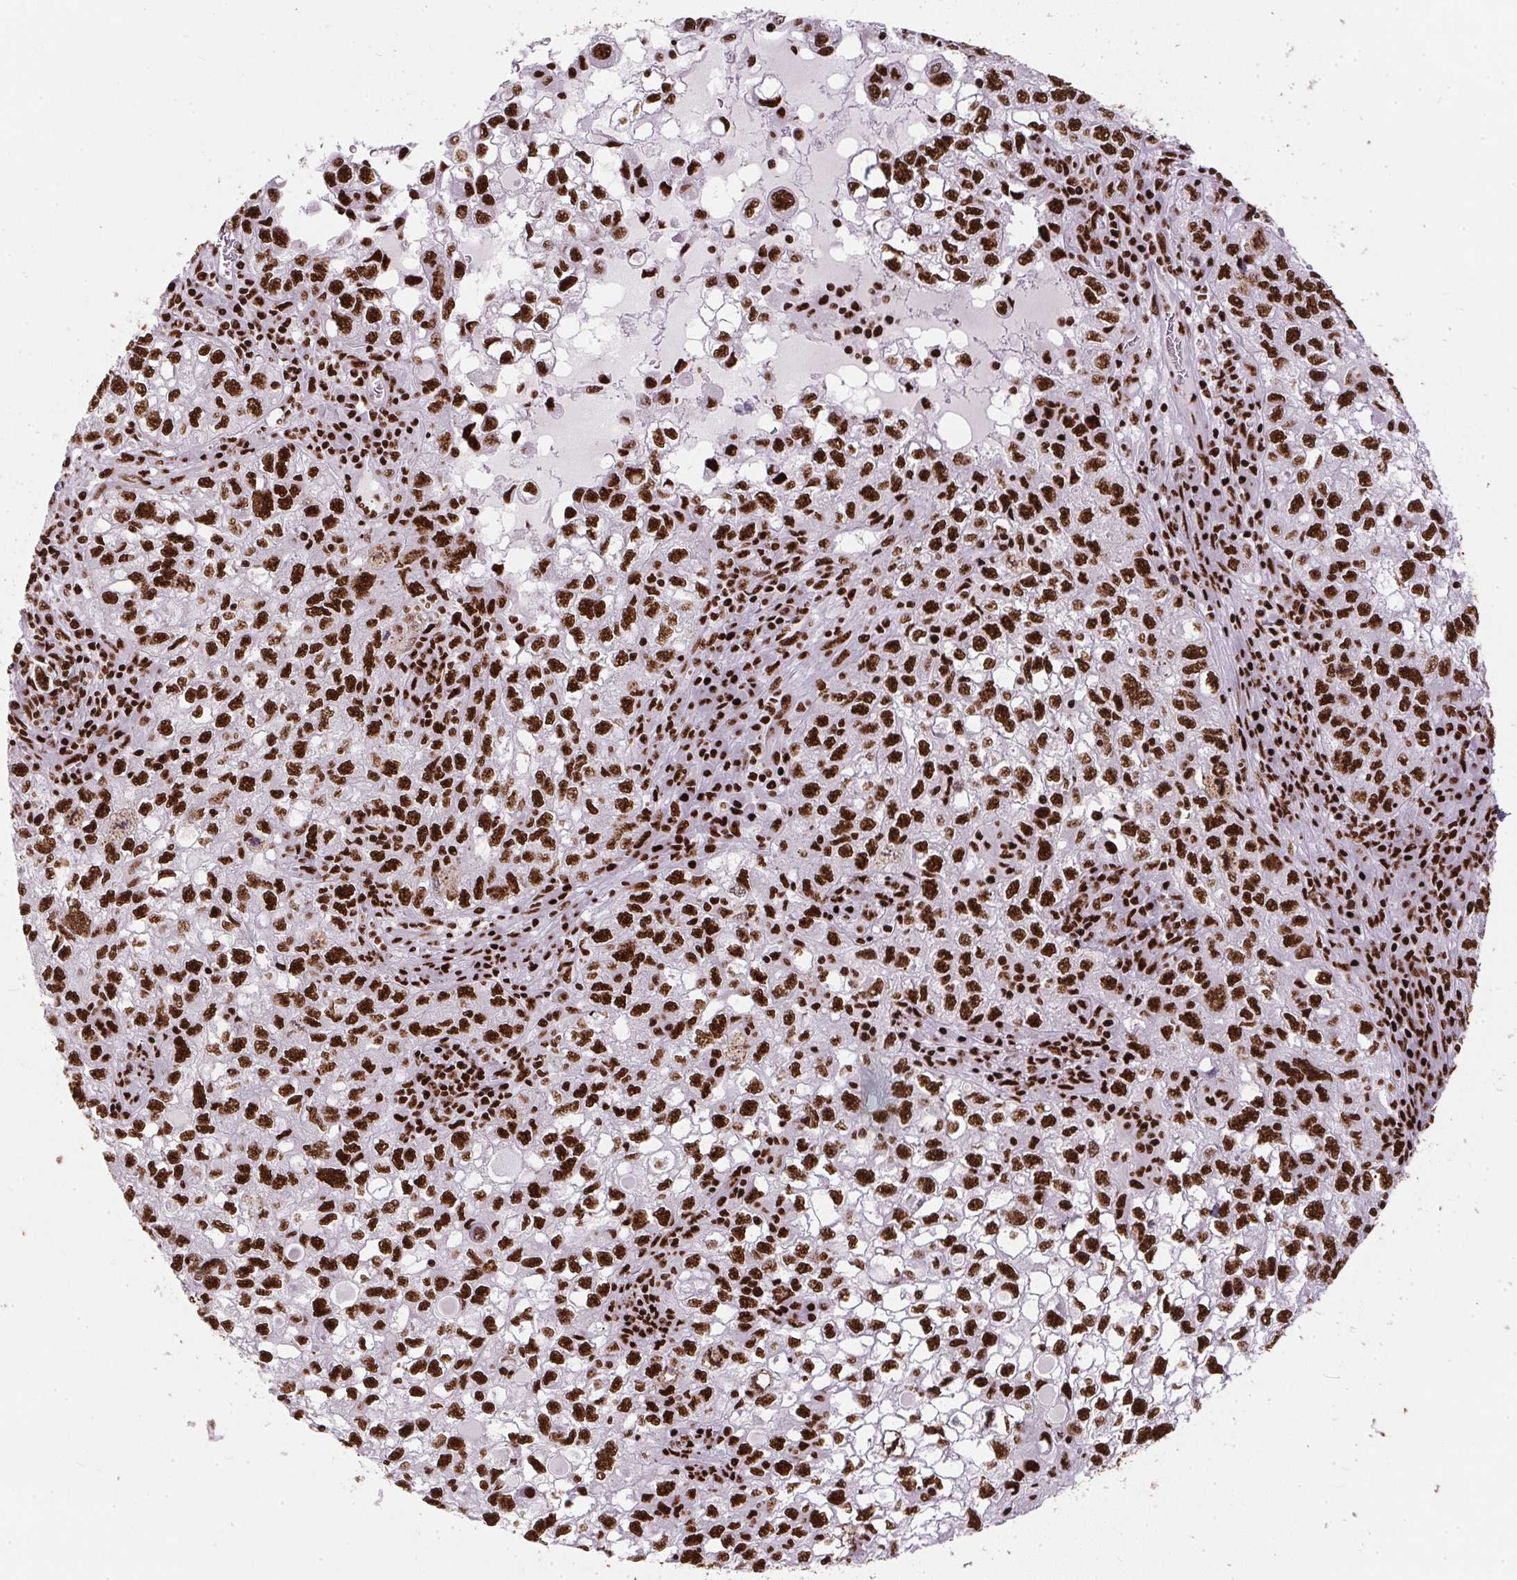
{"staining": {"intensity": "strong", "quantity": ">75%", "location": "nuclear"}, "tissue": "cervical cancer", "cell_type": "Tumor cells", "image_type": "cancer", "snomed": [{"axis": "morphology", "description": "Squamous cell carcinoma, NOS"}, {"axis": "topography", "description": "Cervix"}], "caption": "The micrograph exhibits immunohistochemical staining of cervical cancer (squamous cell carcinoma). There is strong nuclear positivity is appreciated in about >75% of tumor cells.", "gene": "PAGE3", "patient": {"sex": "female", "age": 55}}